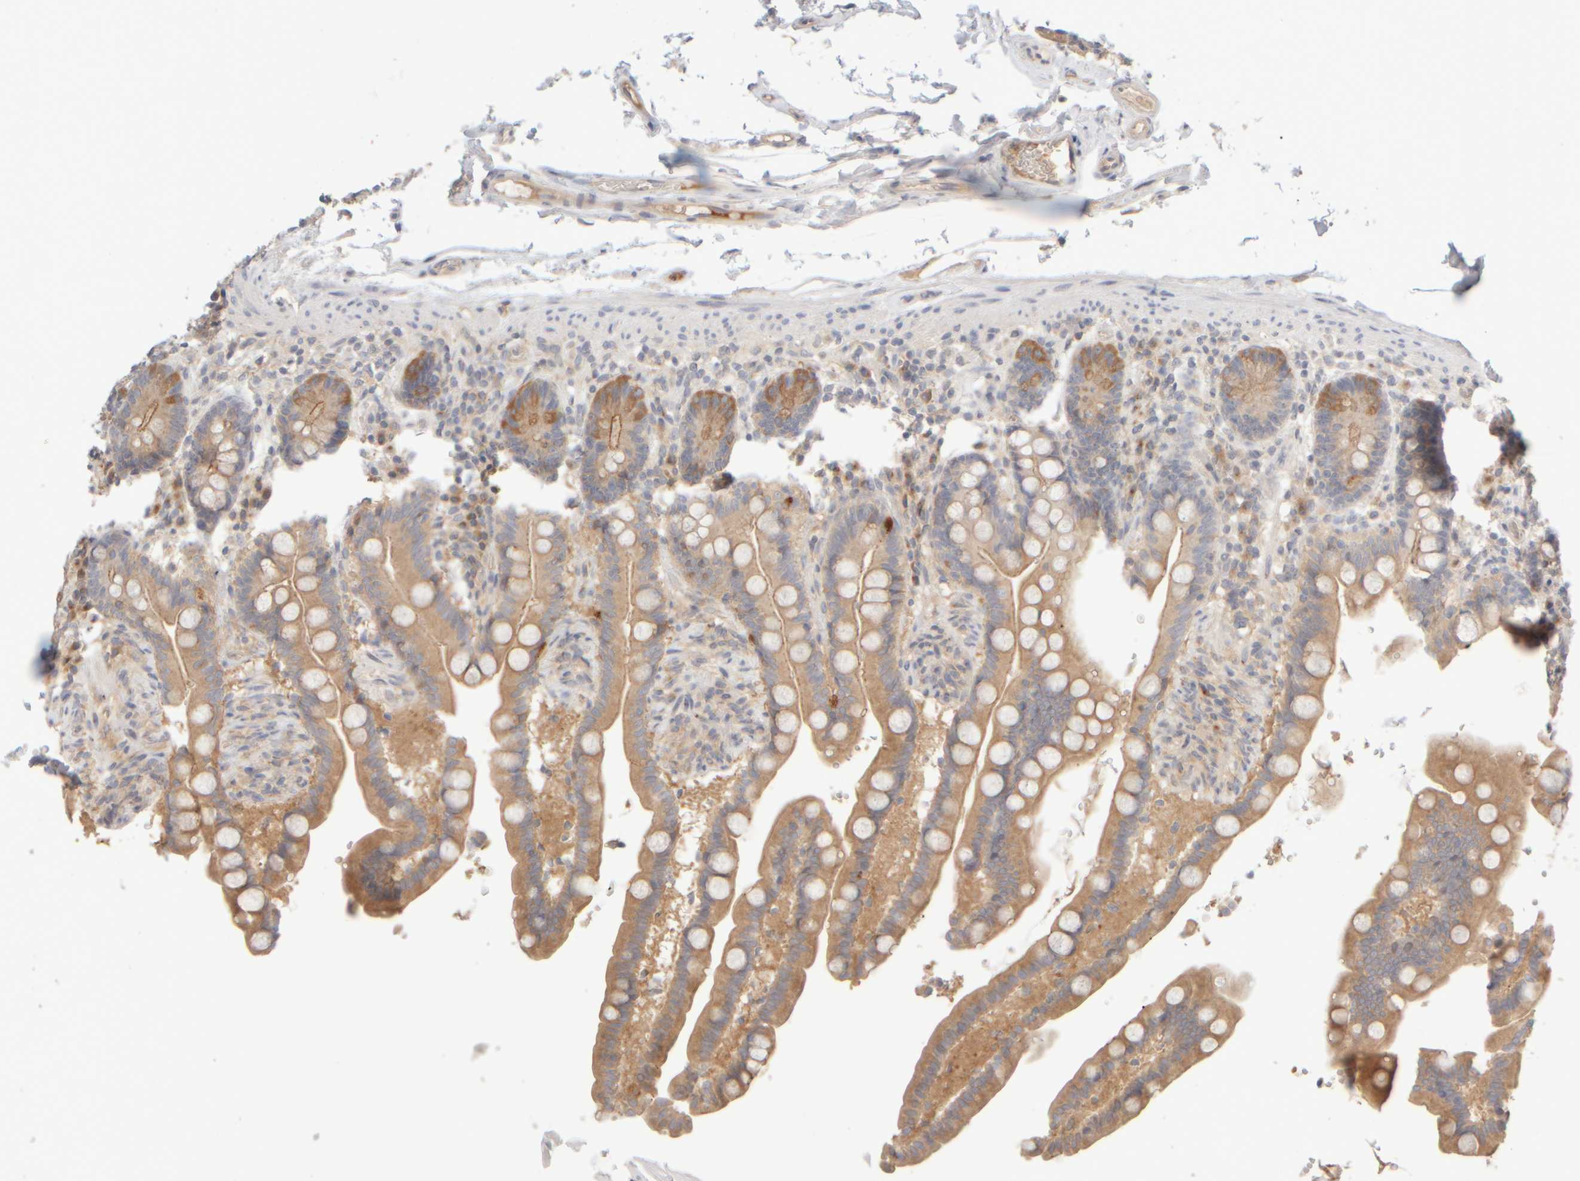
{"staining": {"intensity": "weak", "quantity": ">75%", "location": "cytoplasmic/membranous"}, "tissue": "colon", "cell_type": "Endothelial cells", "image_type": "normal", "snomed": [{"axis": "morphology", "description": "Normal tissue, NOS"}, {"axis": "topography", "description": "Smooth muscle"}, {"axis": "topography", "description": "Colon"}], "caption": "Immunohistochemistry of unremarkable human colon demonstrates low levels of weak cytoplasmic/membranous expression in about >75% of endothelial cells. Ihc stains the protein of interest in brown and the nuclei are stained blue.", "gene": "GOPC", "patient": {"sex": "male", "age": 73}}